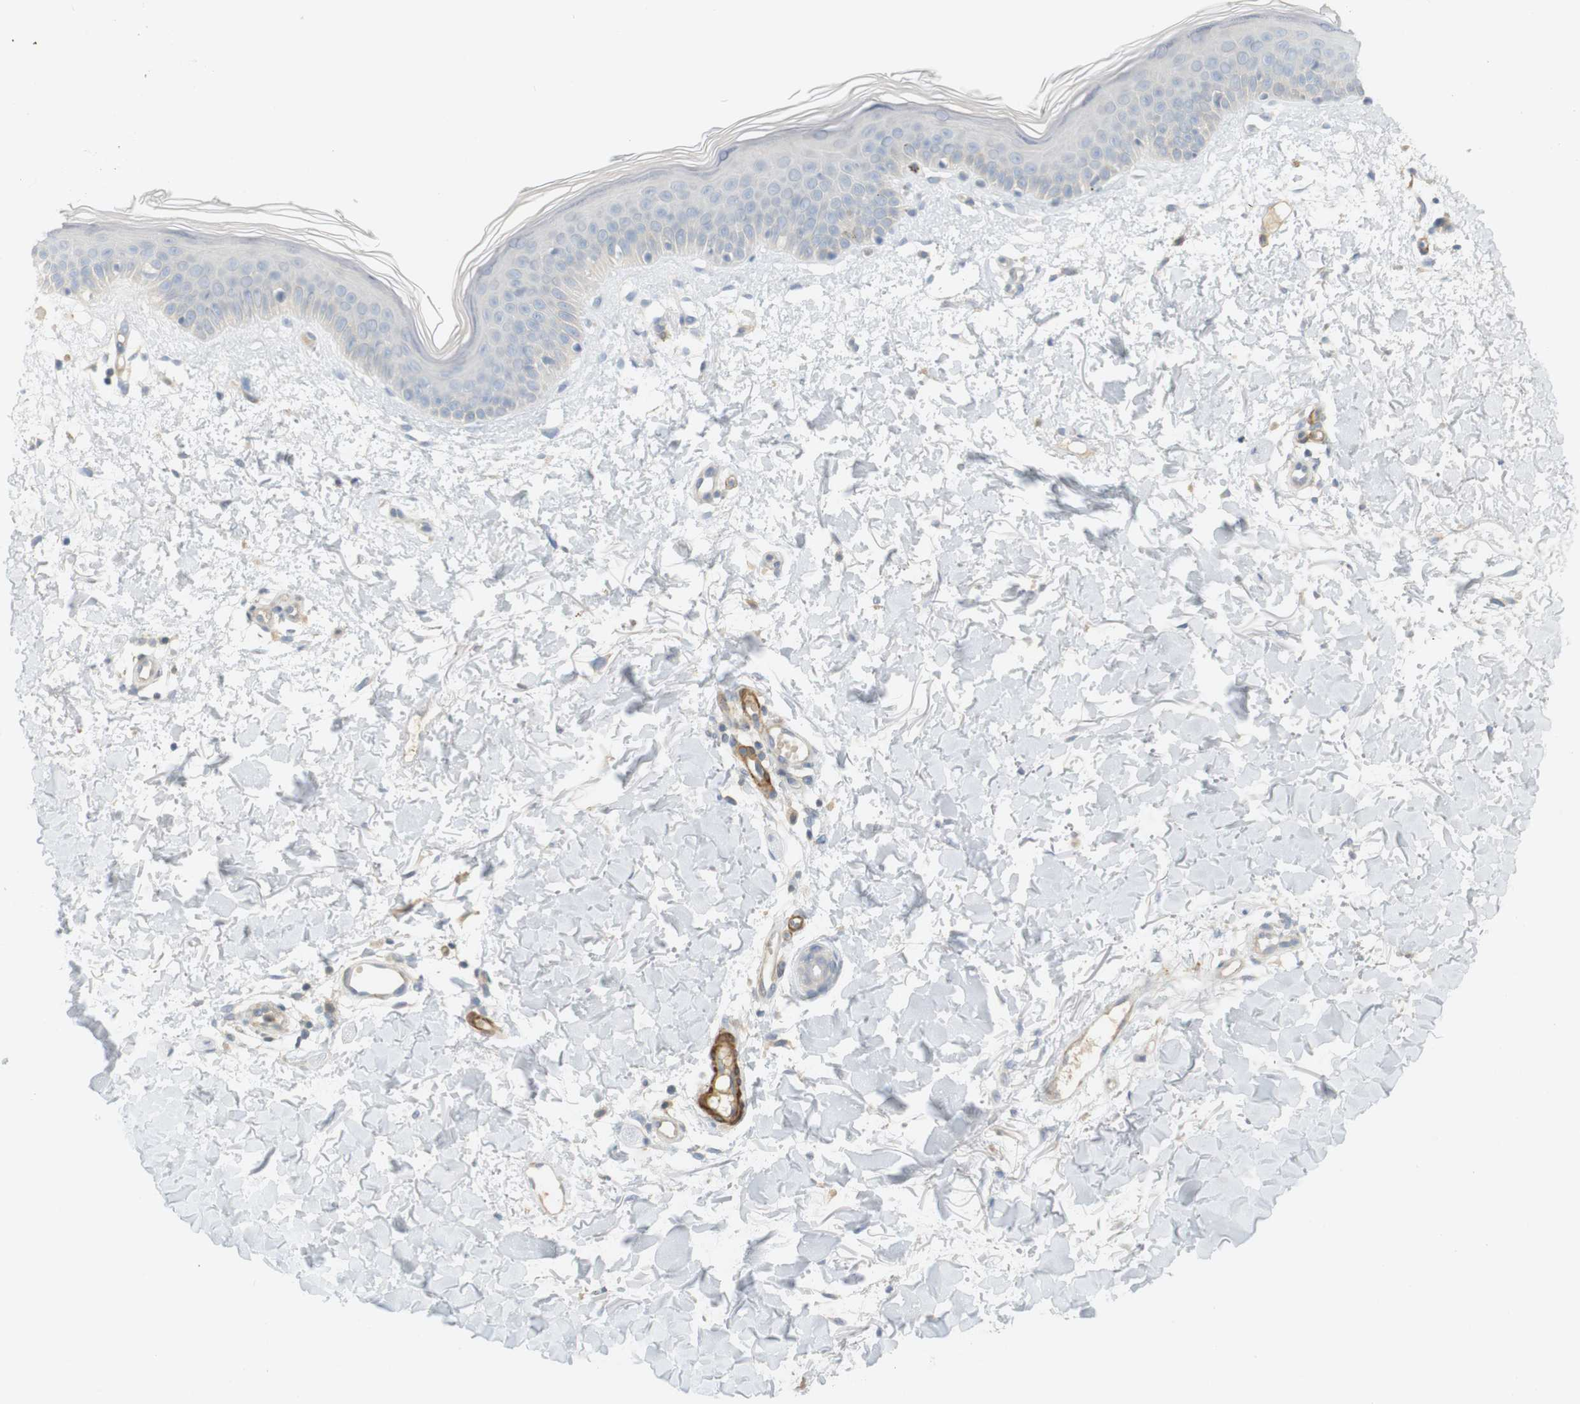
{"staining": {"intensity": "weak", "quantity": "25%-75%", "location": "cytoplasmic/membranous"}, "tissue": "skin", "cell_type": "Fibroblasts", "image_type": "normal", "snomed": [{"axis": "morphology", "description": "Normal tissue, NOS"}, {"axis": "topography", "description": "Skin"}], "caption": "Unremarkable skin demonstrates weak cytoplasmic/membranous expression in approximately 25%-75% of fibroblasts, visualized by immunohistochemistry. Using DAB (3,3'-diaminobenzidine) (brown) and hematoxylin (blue) stains, captured at high magnification using brightfield microscopy.", "gene": "PDE3A", "patient": {"sex": "female", "age": 56}}